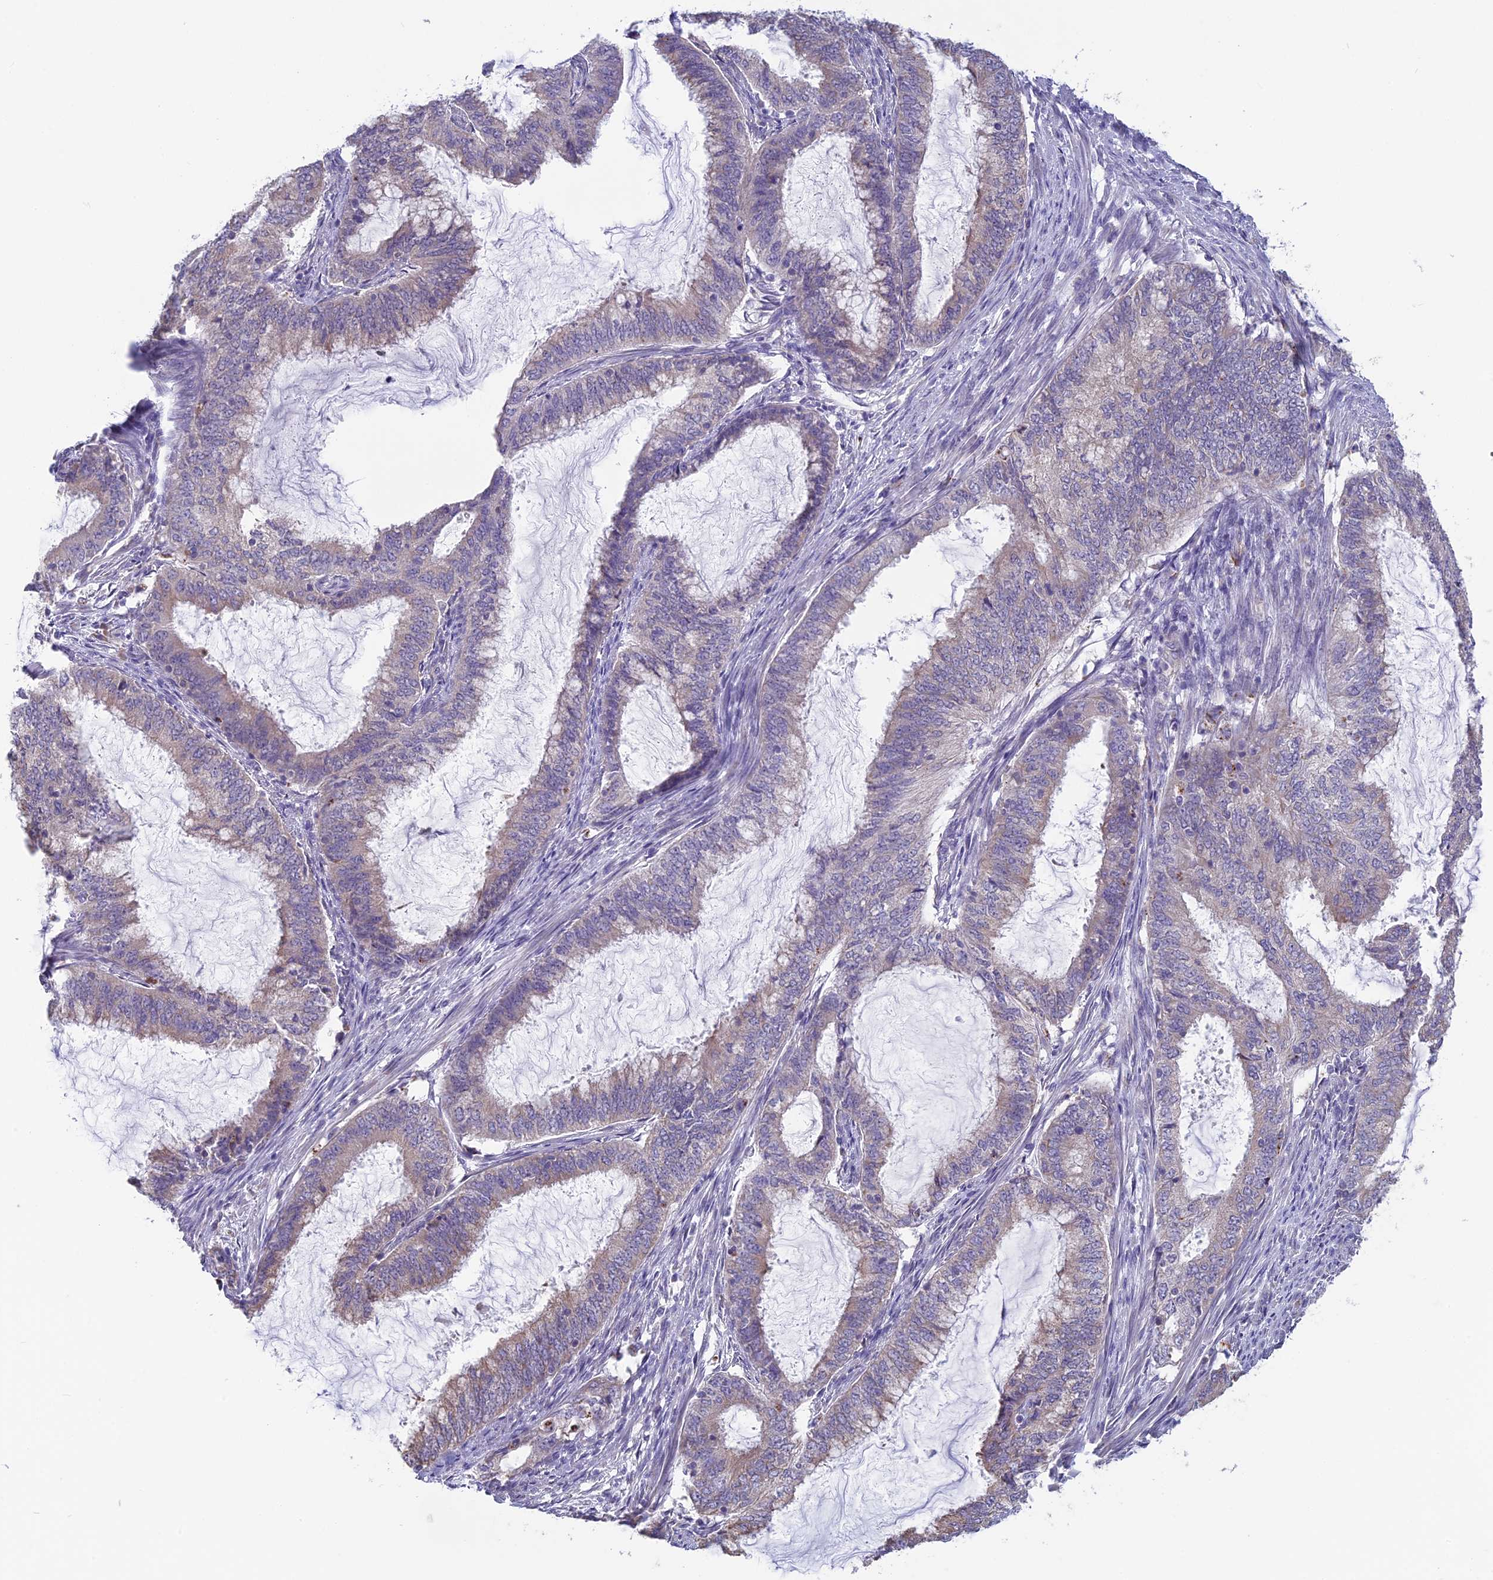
{"staining": {"intensity": "weak", "quantity": "<25%", "location": "cytoplasmic/membranous"}, "tissue": "endometrial cancer", "cell_type": "Tumor cells", "image_type": "cancer", "snomed": [{"axis": "morphology", "description": "Adenocarcinoma, NOS"}, {"axis": "topography", "description": "Endometrium"}], "caption": "This is an IHC image of human endometrial cancer (adenocarcinoma). There is no expression in tumor cells.", "gene": "MRI1", "patient": {"sex": "female", "age": 51}}